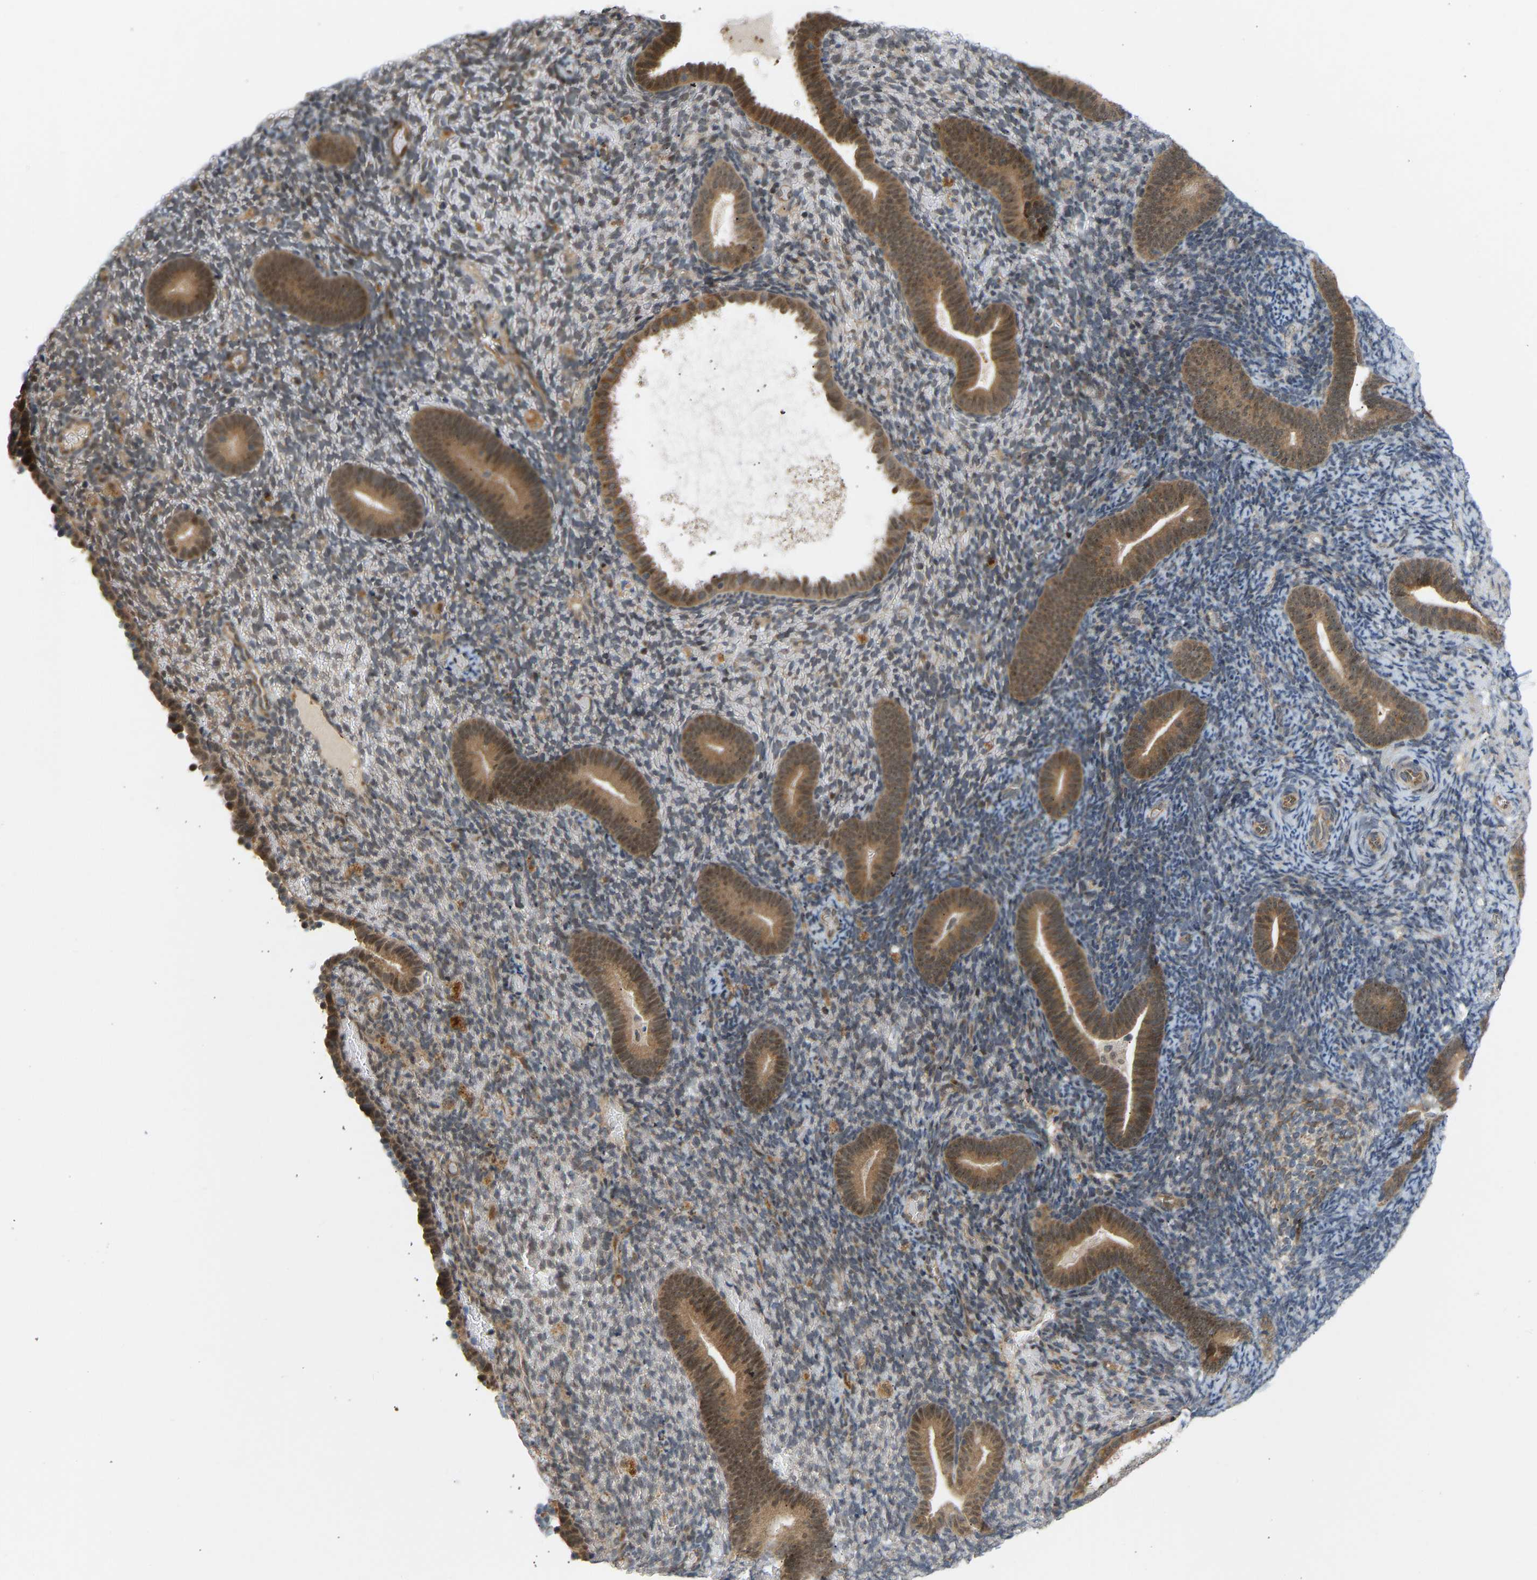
{"staining": {"intensity": "negative", "quantity": "none", "location": "none"}, "tissue": "endometrium", "cell_type": "Cells in endometrial stroma", "image_type": "normal", "snomed": [{"axis": "morphology", "description": "Normal tissue, NOS"}, {"axis": "topography", "description": "Endometrium"}], "caption": "Endometrium stained for a protein using immunohistochemistry (IHC) shows no staining cells in endometrial stroma.", "gene": "BAG1", "patient": {"sex": "female", "age": 51}}